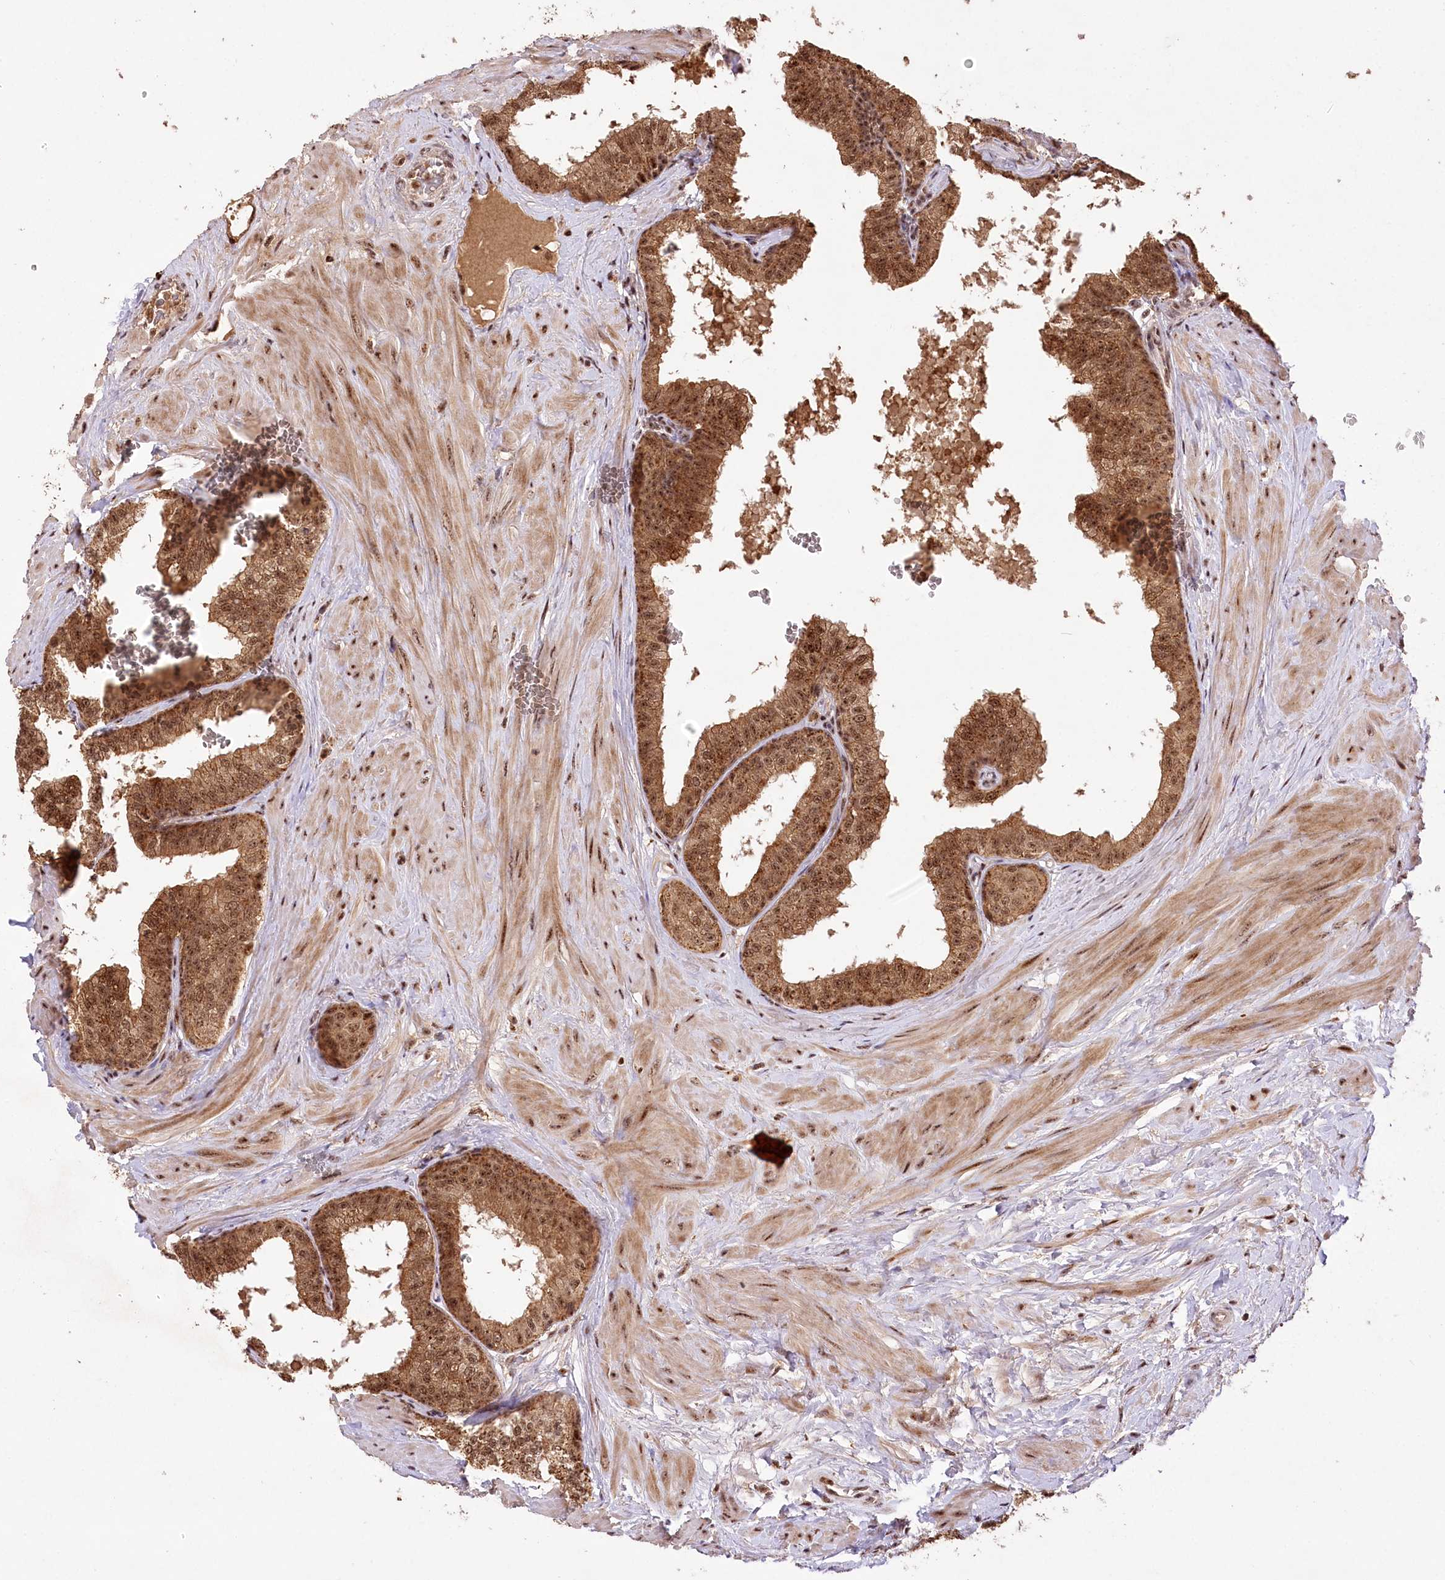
{"staining": {"intensity": "moderate", "quantity": ">75%", "location": "cytoplasmic/membranous,nuclear"}, "tissue": "prostate", "cell_type": "Glandular cells", "image_type": "normal", "snomed": [{"axis": "morphology", "description": "Normal tissue, NOS"}, {"axis": "topography", "description": "Prostate"}], "caption": "High-power microscopy captured an immunohistochemistry image of unremarkable prostate, revealing moderate cytoplasmic/membranous,nuclear expression in approximately >75% of glandular cells. Nuclei are stained in blue.", "gene": "PYROXD1", "patient": {"sex": "male", "age": 60}}